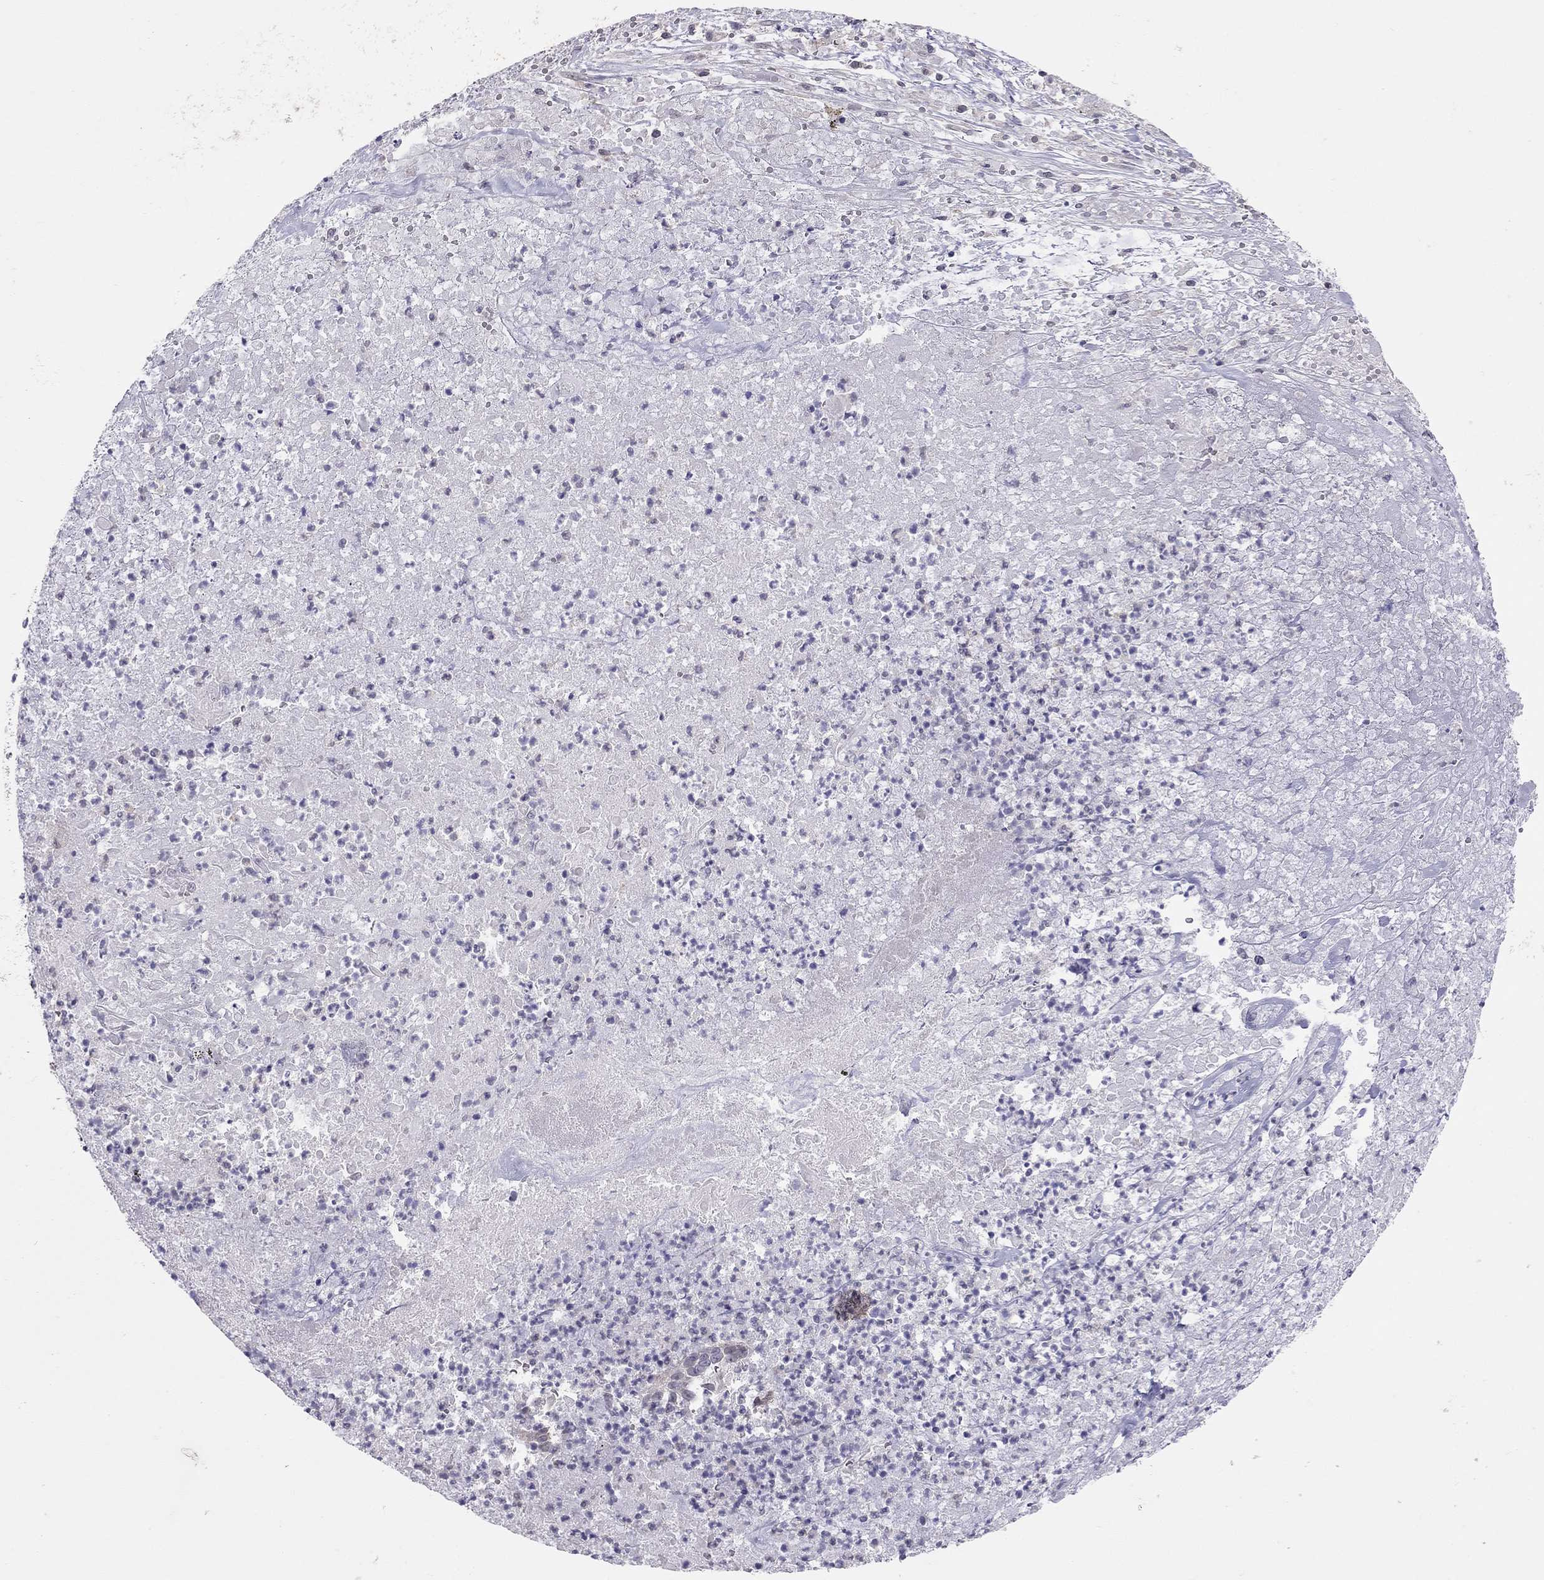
{"staining": {"intensity": "negative", "quantity": "none", "location": "none"}, "tissue": "lung cancer", "cell_type": "Tumor cells", "image_type": "cancer", "snomed": [{"axis": "morphology", "description": "Squamous cell carcinoma, NOS"}, {"axis": "topography", "description": "Lung"}], "caption": "DAB (3,3'-diaminobenzidine) immunohistochemical staining of human squamous cell carcinoma (lung) exhibits no significant expression in tumor cells.", "gene": "HSF2BP", "patient": {"sex": "male", "age": 64}}